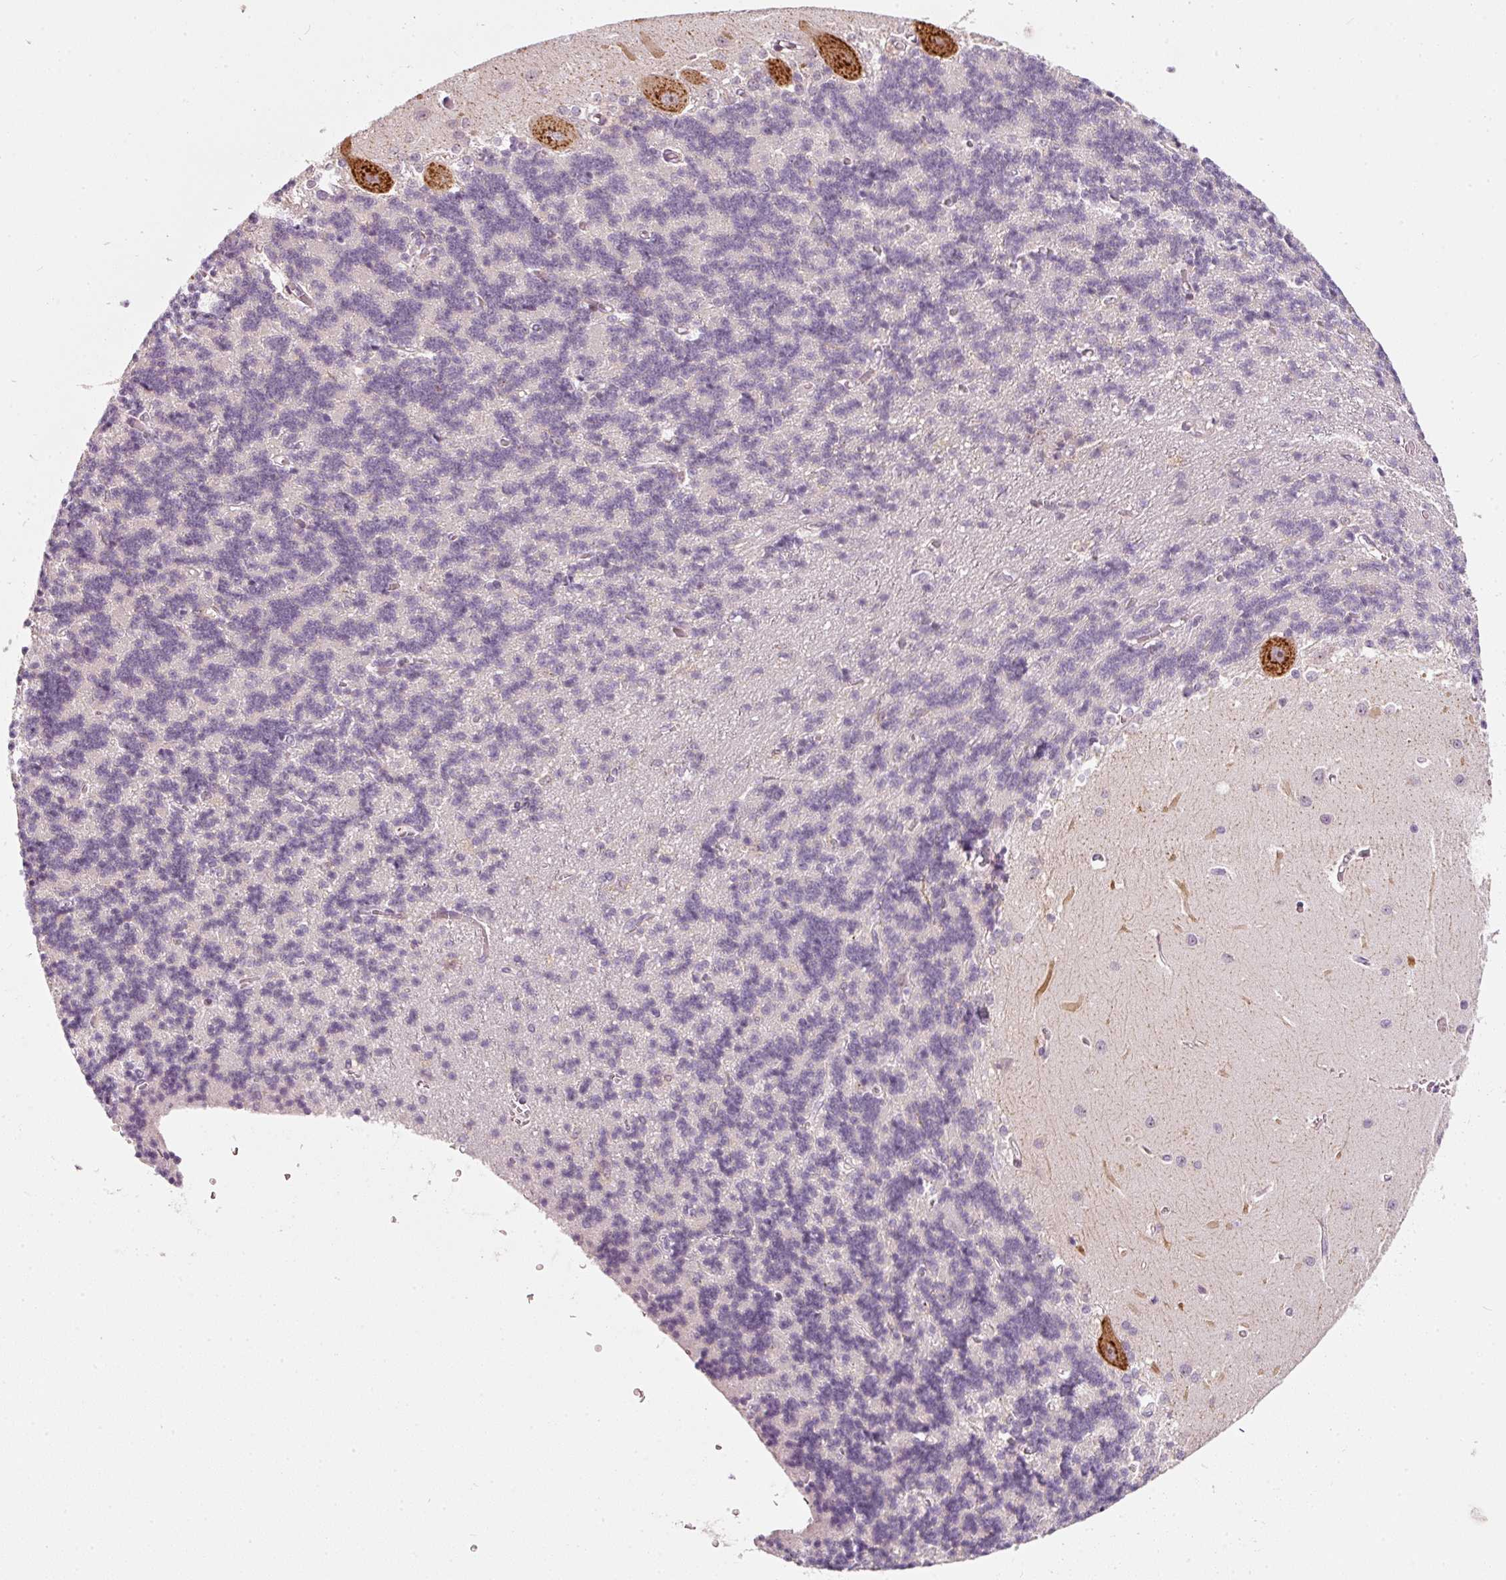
{"staining": {"intensity": "negative", "quantity": "none", "location": "none"}, "tissue": "cerebellum", "cell_type": "Cells in granular layer", "image_type": "normal", "snomed": [{"axis": "morphology", "description": "Normal tissue, NOS"}, {"axis": "topography", "description": "Cerebellum"}], "caption": "This histopathology image is of normal cerebellum stained with IHC to label a protein in brown with the nuclei are counter-stained blue. There is no expression in cells in granular layer.", "gene": "MXRA8", "patient": {"sex": "male", "age": 37}}